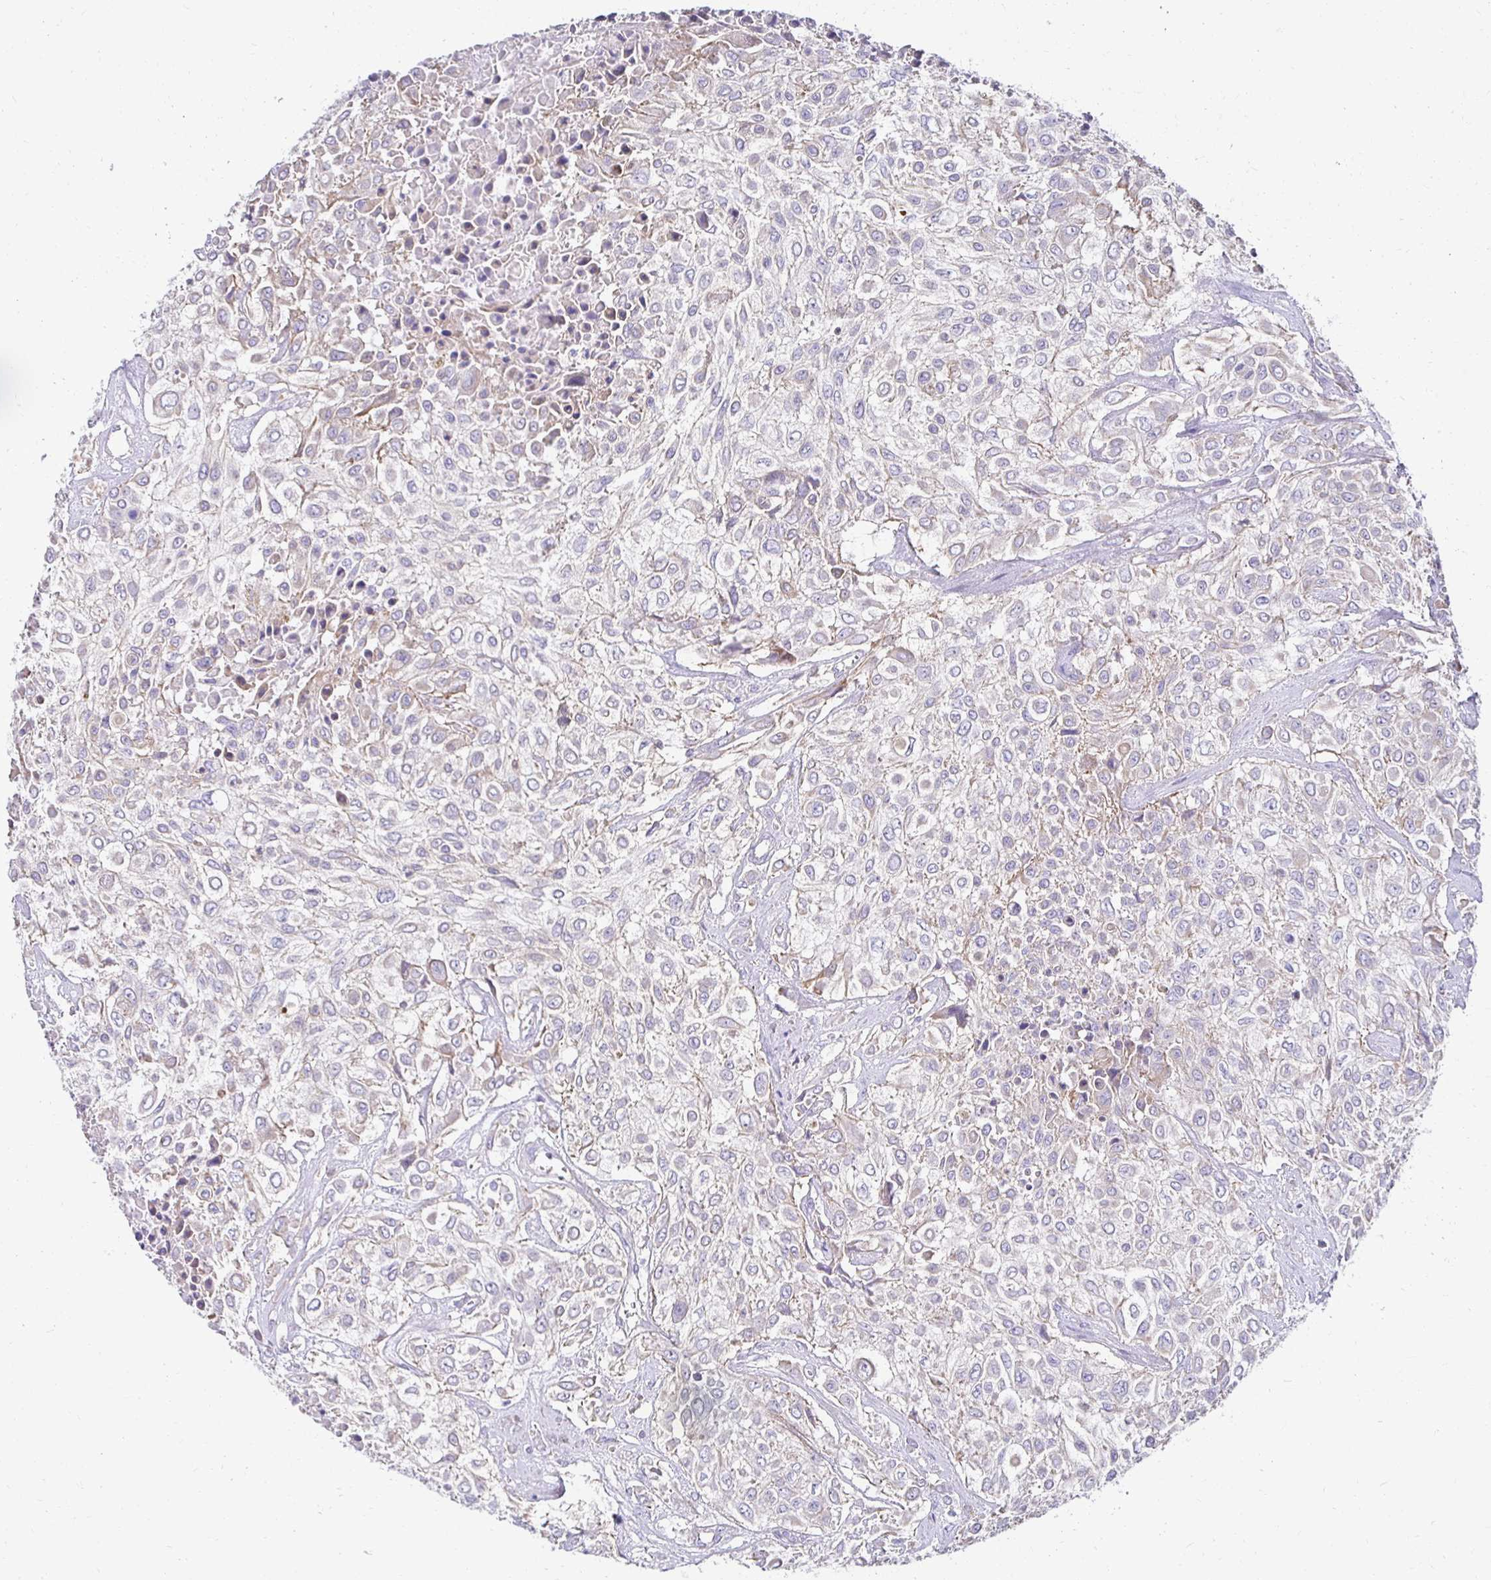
{"staining": {"intensity": "negative", "quantity": "none", "location": "none"}, "tissue": "urothelial cancer", "cell_type": "Tumor cells", "image_type": "cancer", "snomed": [{"axis": "morphology", "description": "Urothelial carcinoma, High grade"}, {"axis": "topography", "description": "Urinary bladder"}], "caption": "Immunohistochemistry (IHC) photomicrograph of neoplastic tissue: human high-grade urothelial carcinoma stained with DAB (3,3'-diaminobenzidine) demonstrates no significant protein expression in tumor cells.", "gene": "AKAP6", "patient": {"sex": "male", "age": 57}}